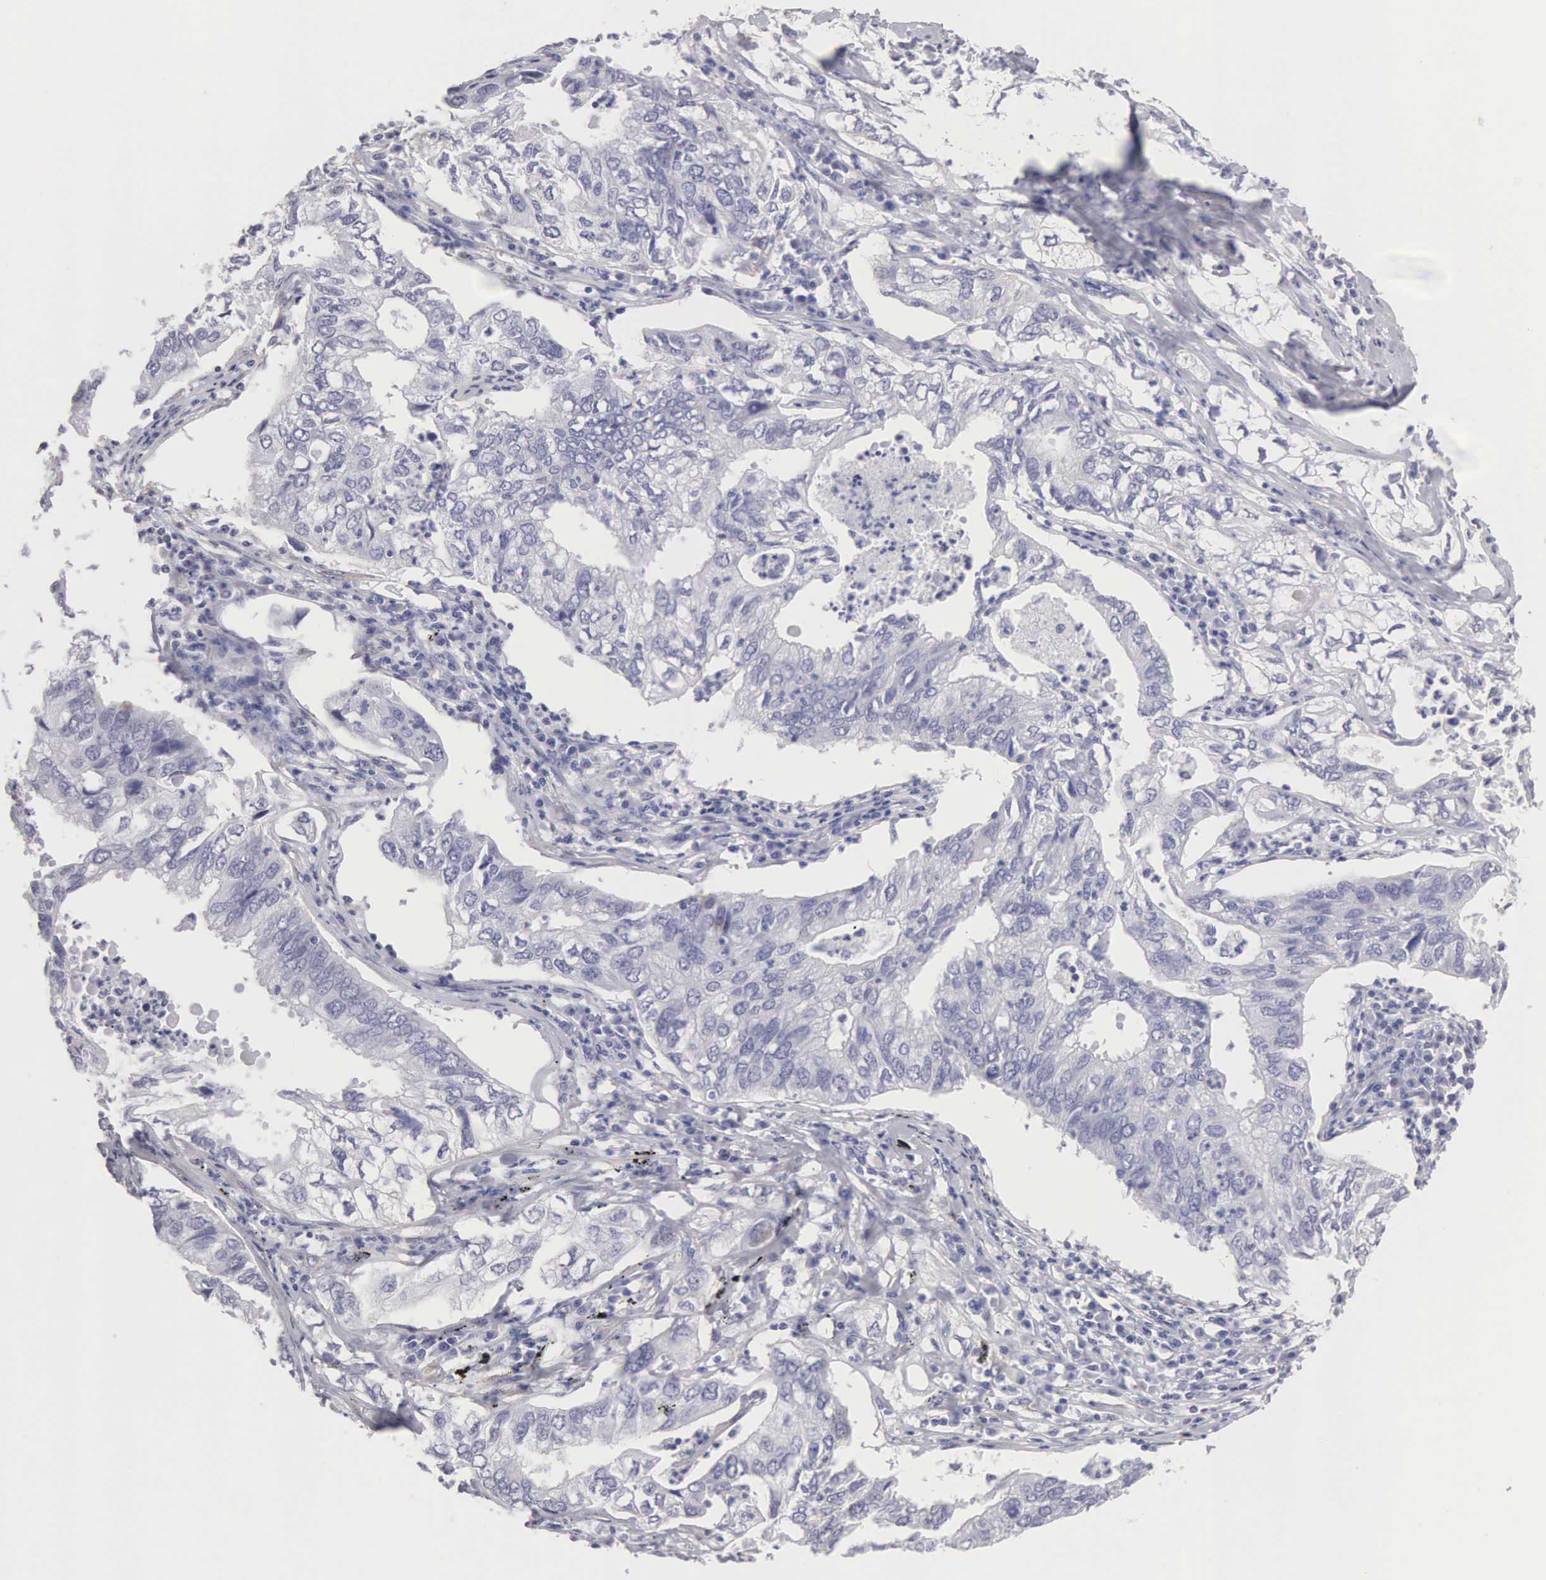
{"staining": {"intensity": "negative", "quantity": "none", "location": "none"}, "tissue": "lung cancer", "cell_type": "Tumor cells", "image_type": "cancer", "snomed": [{"axis": "morphology", "description": "Adenocarcinoma, NOS"}, {"axis": "topography", "description": "Lung"}], "caption": "Lung adenocarcinoma was stained to show a protein in brown. There is no significant positivity in tumor cells.", "gene": "ELFN2", "patient": {"sex": "male", "age": 48}}